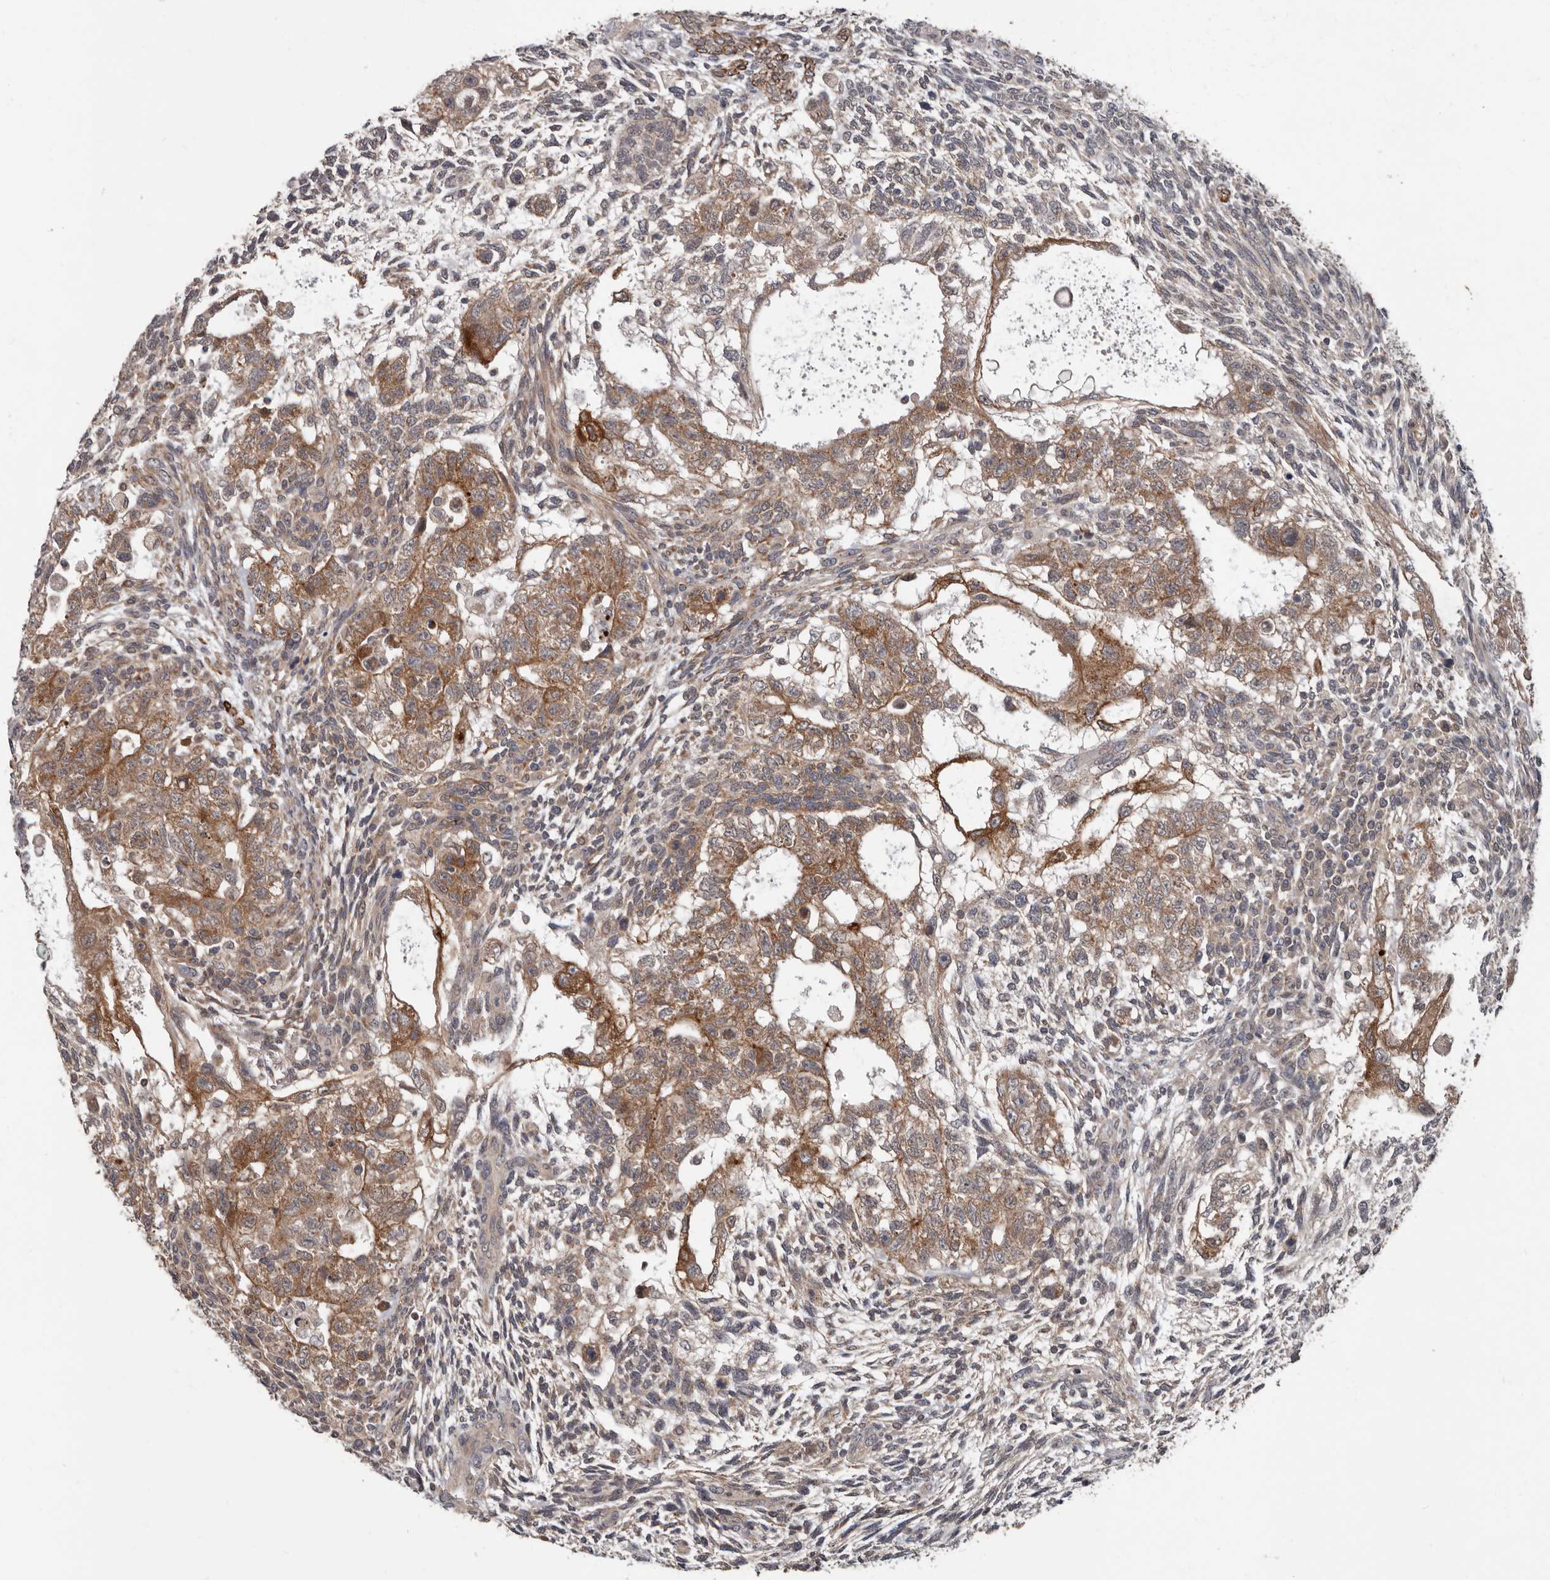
{"staining": {"intensity": "moderate", "quantity": ">75%", "location": "cytoplasmic/membranous"}, "tissue": "testis cancer", "cell_type": "Tumor cells", "image_type": "cancer", "snomed": [{"axis": "morphology", "description": "Carcinoma, Embryonal, NOS"}, {"axis": "topography", "description": "Testis"}], "caption": "Testis cancer was stained to show a protein in brown. There is medium levels of moderate cytoplasmic/membranous expression in approximately >75% of tumor cells.", "gene": "FGFR4", "patient": {"sex": "male", "age": 37}}